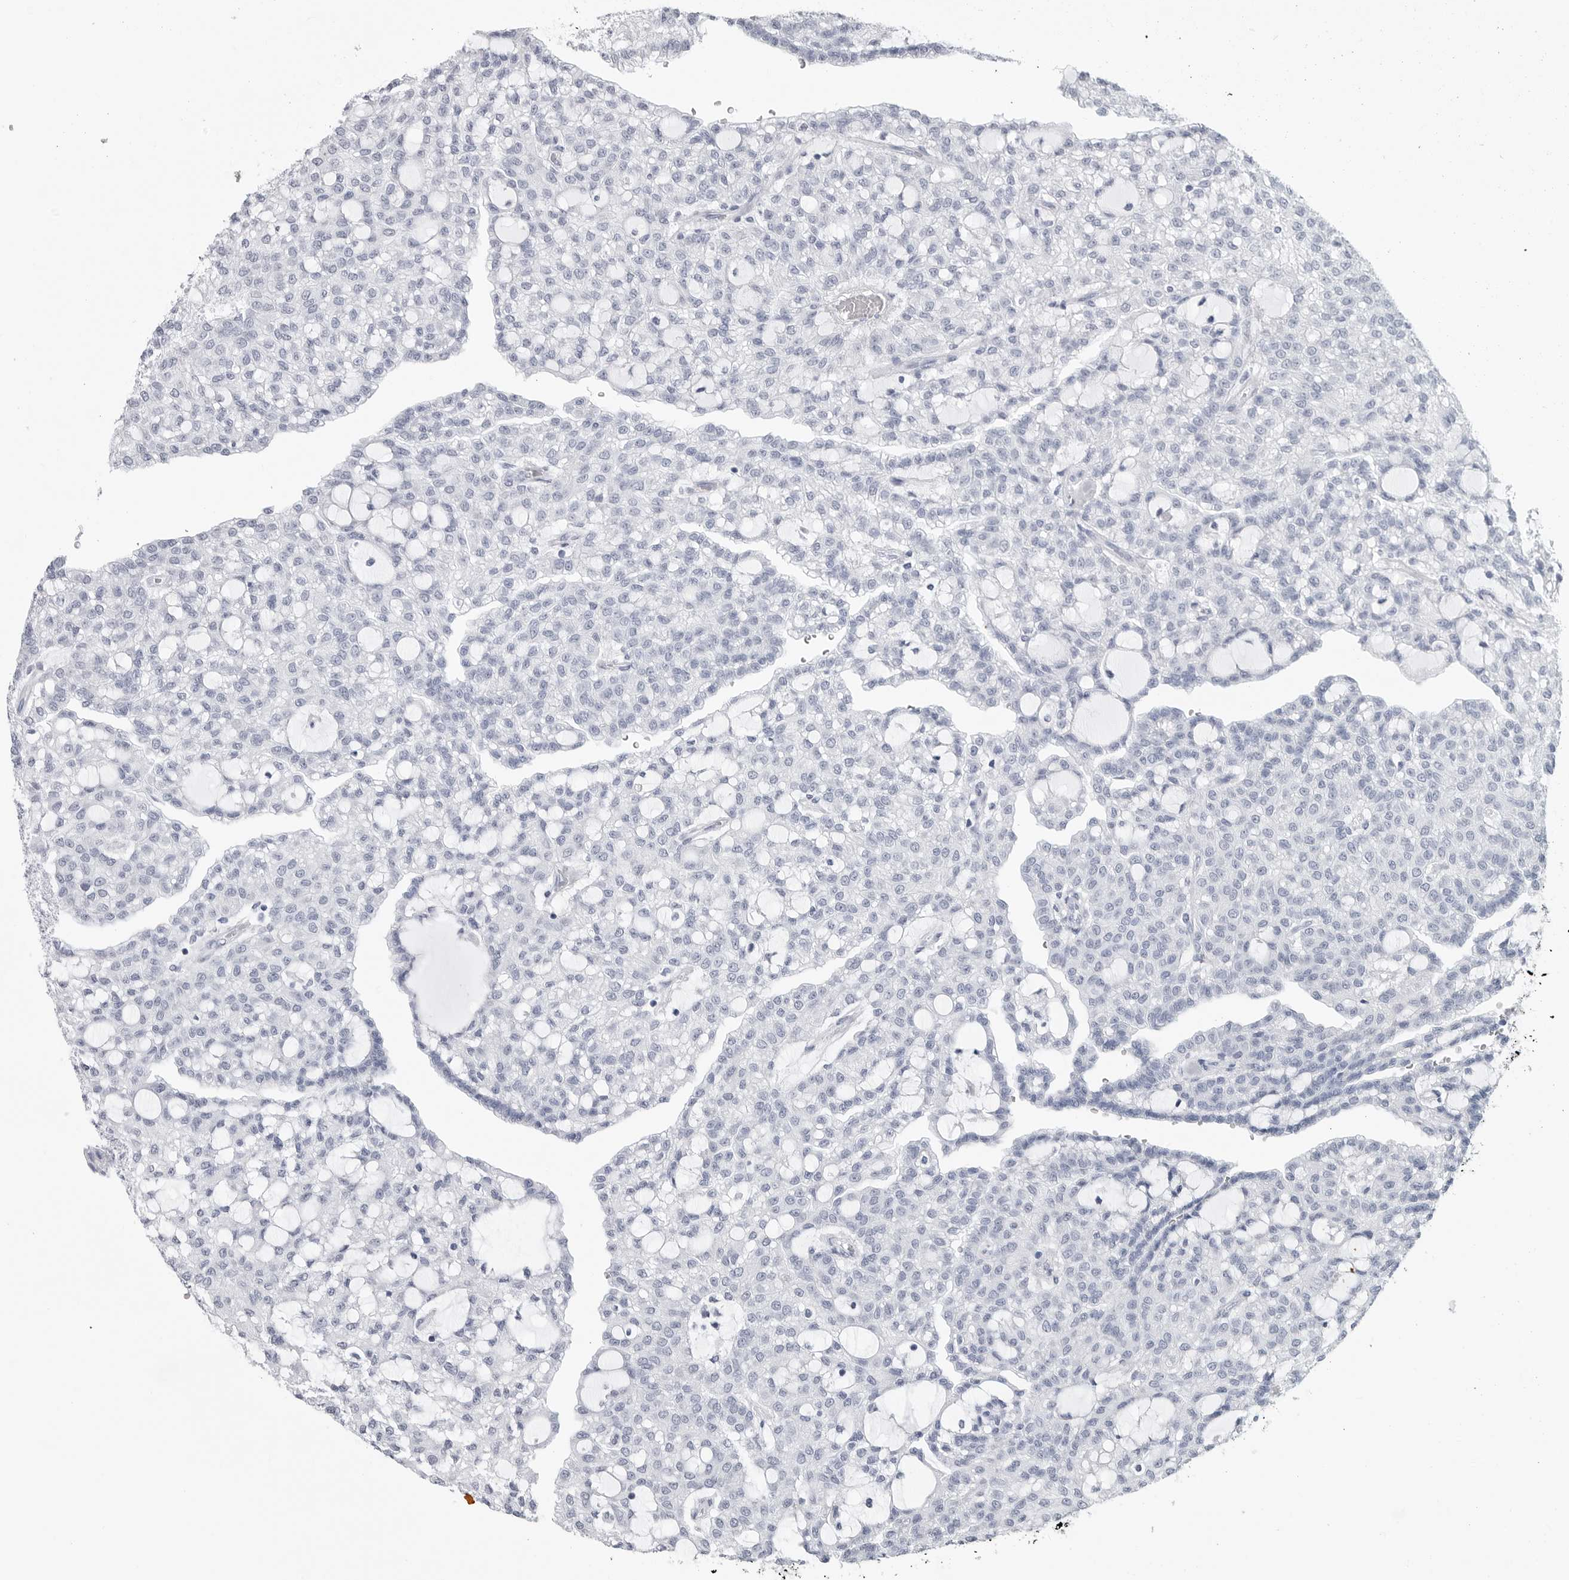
{"staining": {"intensity": "negative", "quantity": "none", "location": "none"}, "tissue": "renal cancer", "cell_type": "Tumor cells", "image_type": "cancer", "snomed": [{"axis": "morphology", "description": "Adenocarcinoma, NOS"}, {"axis": "topography", "description": "Kidney"}], "caption": "High magnification brightfield microscopy of renal cancer (adenocarcinoma) stained with DAB (brown) and counterstained with hematoxylin (blue): tumor cells show no significant expression.", "gene": "CSH1", "patient": {"sex": "male", "age": 63}}